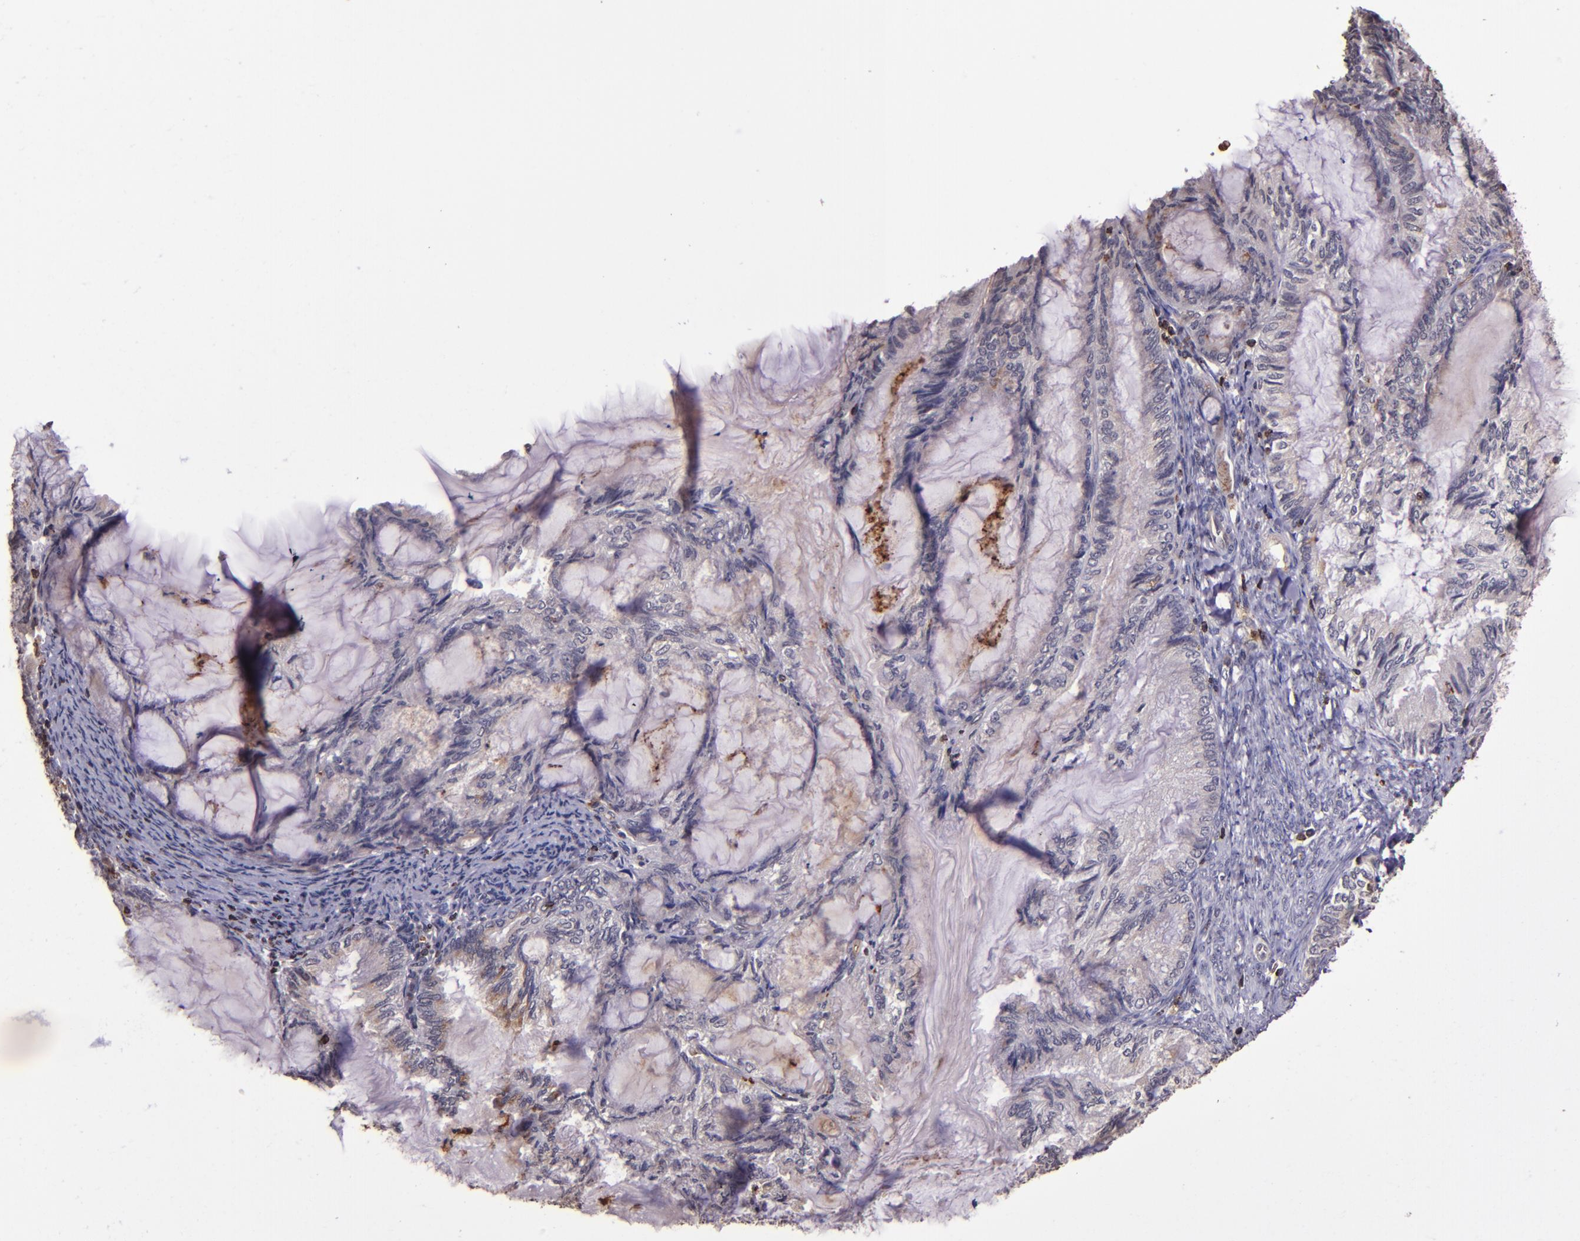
{"staining": {"intensity": "moderate", "quantity": "<25%", "location": "cytoplasmic/membranous"}, "tissue": "endometrial cancer", "cell_type": "Tumor cells", "image_type": "cancer", "snomed": [{"axis": "morphology", "description": "Adenocarcinoma, NOS"}, {"axis": "topography", "description": "Endometrium"}], "caption": "A brown stain shows moderate cytoplasmic/membranous staining of a protein in human endometrial cancer tumor cells. (Brightfield microscopy of DAB IHC at high magnification).", "gene": "SLC2A3", "patient": {"sex": "female", "age": 86}}